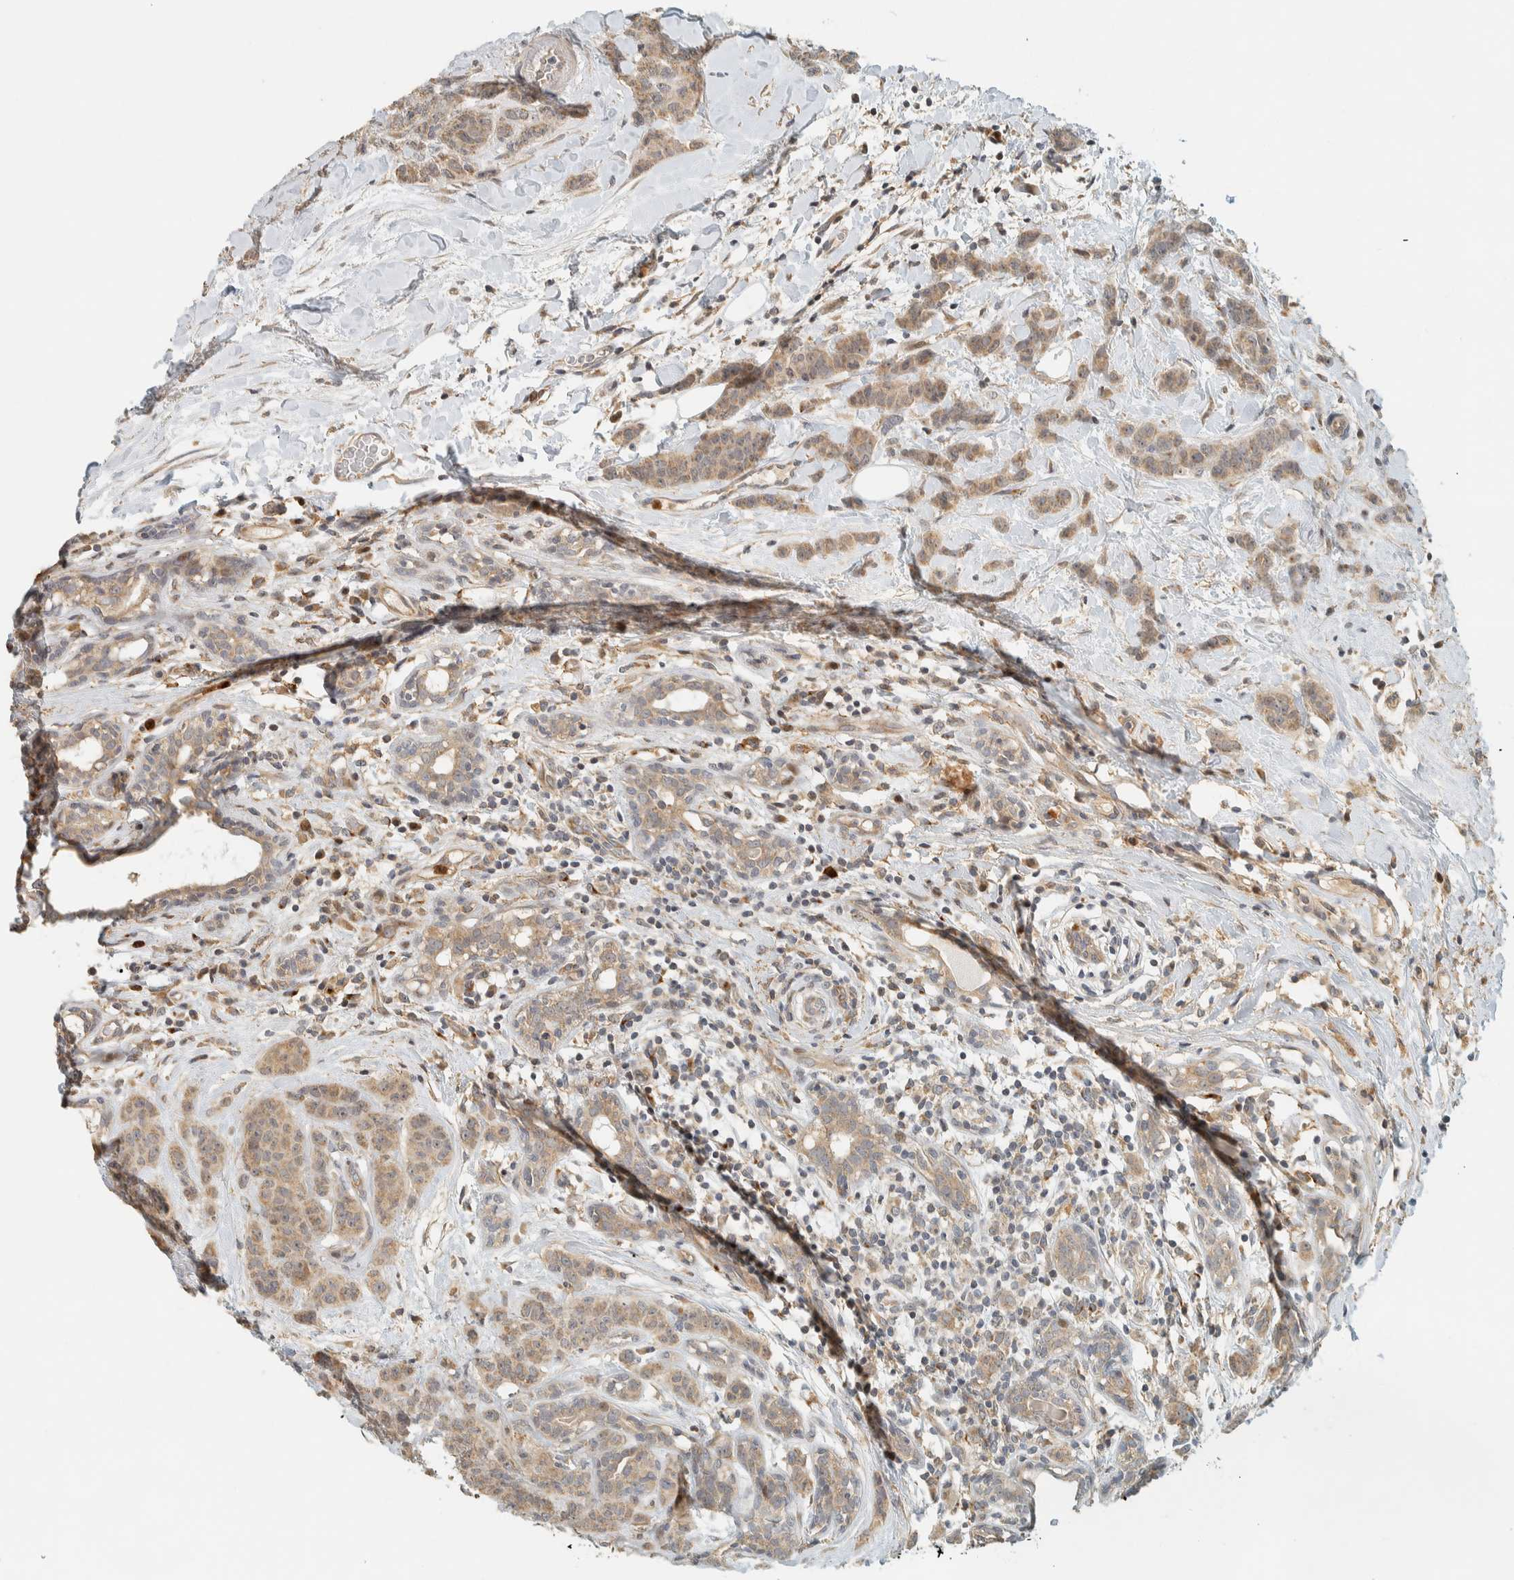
{"staining": {"intensity": "weak", "quantity": ">75%", "location": "cytoplasmic/membranous"}, "tissue": "breast cancer", "cell_type": "Tumor cells", "image_type": "cancer", "snomed": [{"axis": "morphology", "description": "Normal tissue, NOS"}, {"axis": "morphology", "description": "Duct carcinoma"}, {"axis": "topography", "description": "Breast"}], "caption": "Breast intraductal carcinoma was stained to show a protein in brown. There is low levels of weak cytoplasmic/membranous staining in approximately >75% of tumor cells. The protein of interest is shown in brown color, while the nuclei are stained blue.", "gene": "CCDC171", "patient": {"sex": "female", "age": 40}}